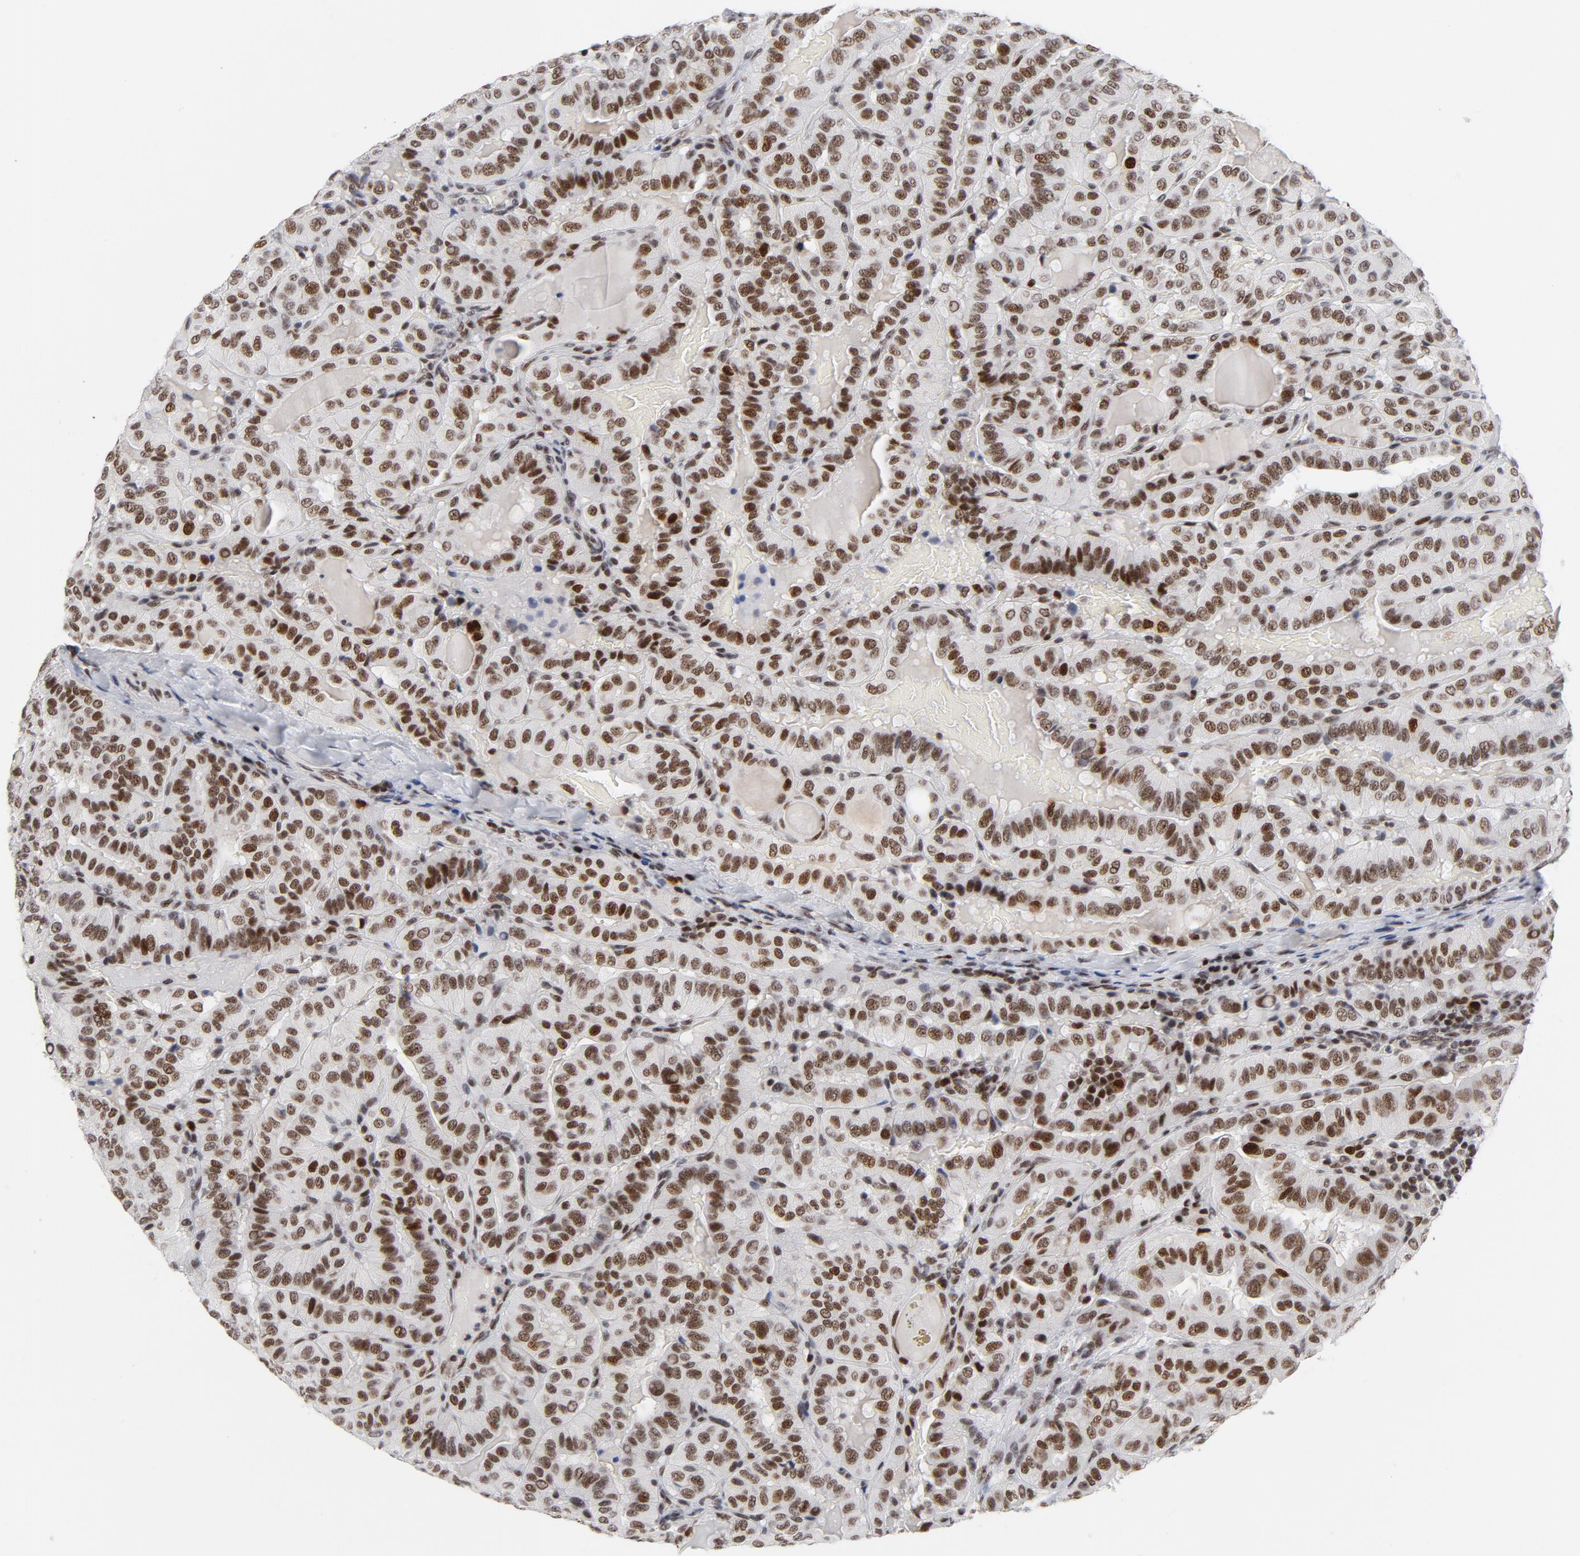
{"staining": {"intensity": "moderate", "quantity": ">75%", "location": "nuclear"}, "tissue": "thyroid cancer", "cell_type": "Tumor cells", "image_type": "cancer", "snomed": [{"axis": "morphology", "description": "Papillary adenocarcinoma, NOS"}, {"axis": "topography", "description": "Thyroid gland"}], "caption": "Immunohistochemistry image of neoplastic tissue: thyroid cancer (papillary adenocarcinoma) stained using immunohistochemistry demonstrates medium levels of moderate protein expression localized specifically in the nuclear of tumor cells, appearing as a nuclear brown color.", "gene": "RFC4", "patient": {"sex": "male", "age": 77}}